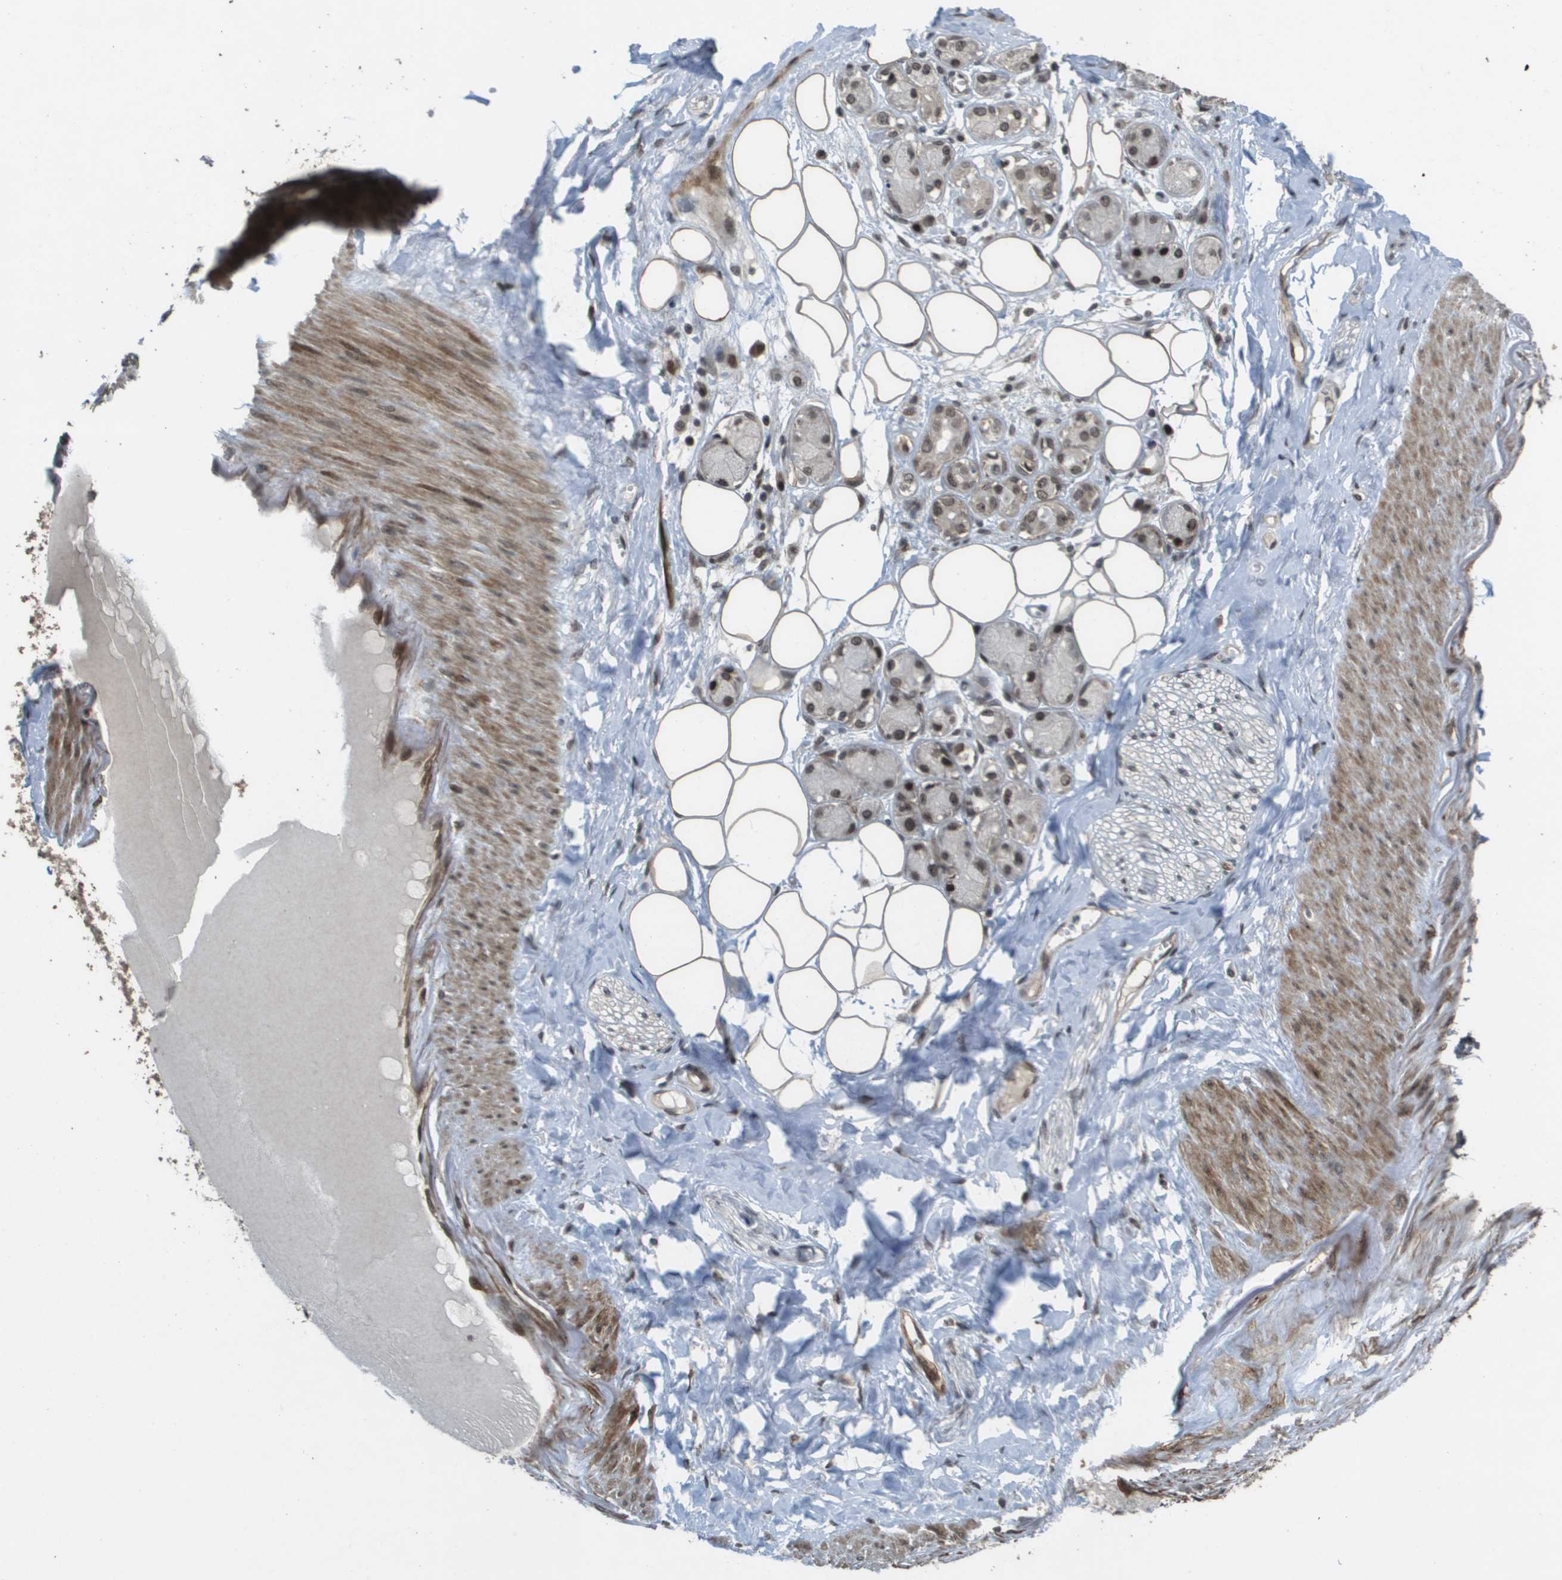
{"staining": {"intensity": "moderate", "quantity": ">75%", "location": "cytoplasmic/membranous,nuclear"}, "tissue": "adipose tissue", "cell_type": "Adipocytes", "image_type": "normal", "snomed": [{"axis": "morphology", "description": "Normal tissue, NOS"}, {"axis": "morphology", "description": "Inflammation, NOS"}, {"axis": "topography", "description": "Salivary gland"}, {"axis": "topography", "description": "Peripheral nerve tissue"}], "caption": "Adipose tissue stained with a protein marker demonstrates moderate staining in adipocytes.", "gene": "KAT5", "patient": {"sex": "female", "age": 75}}